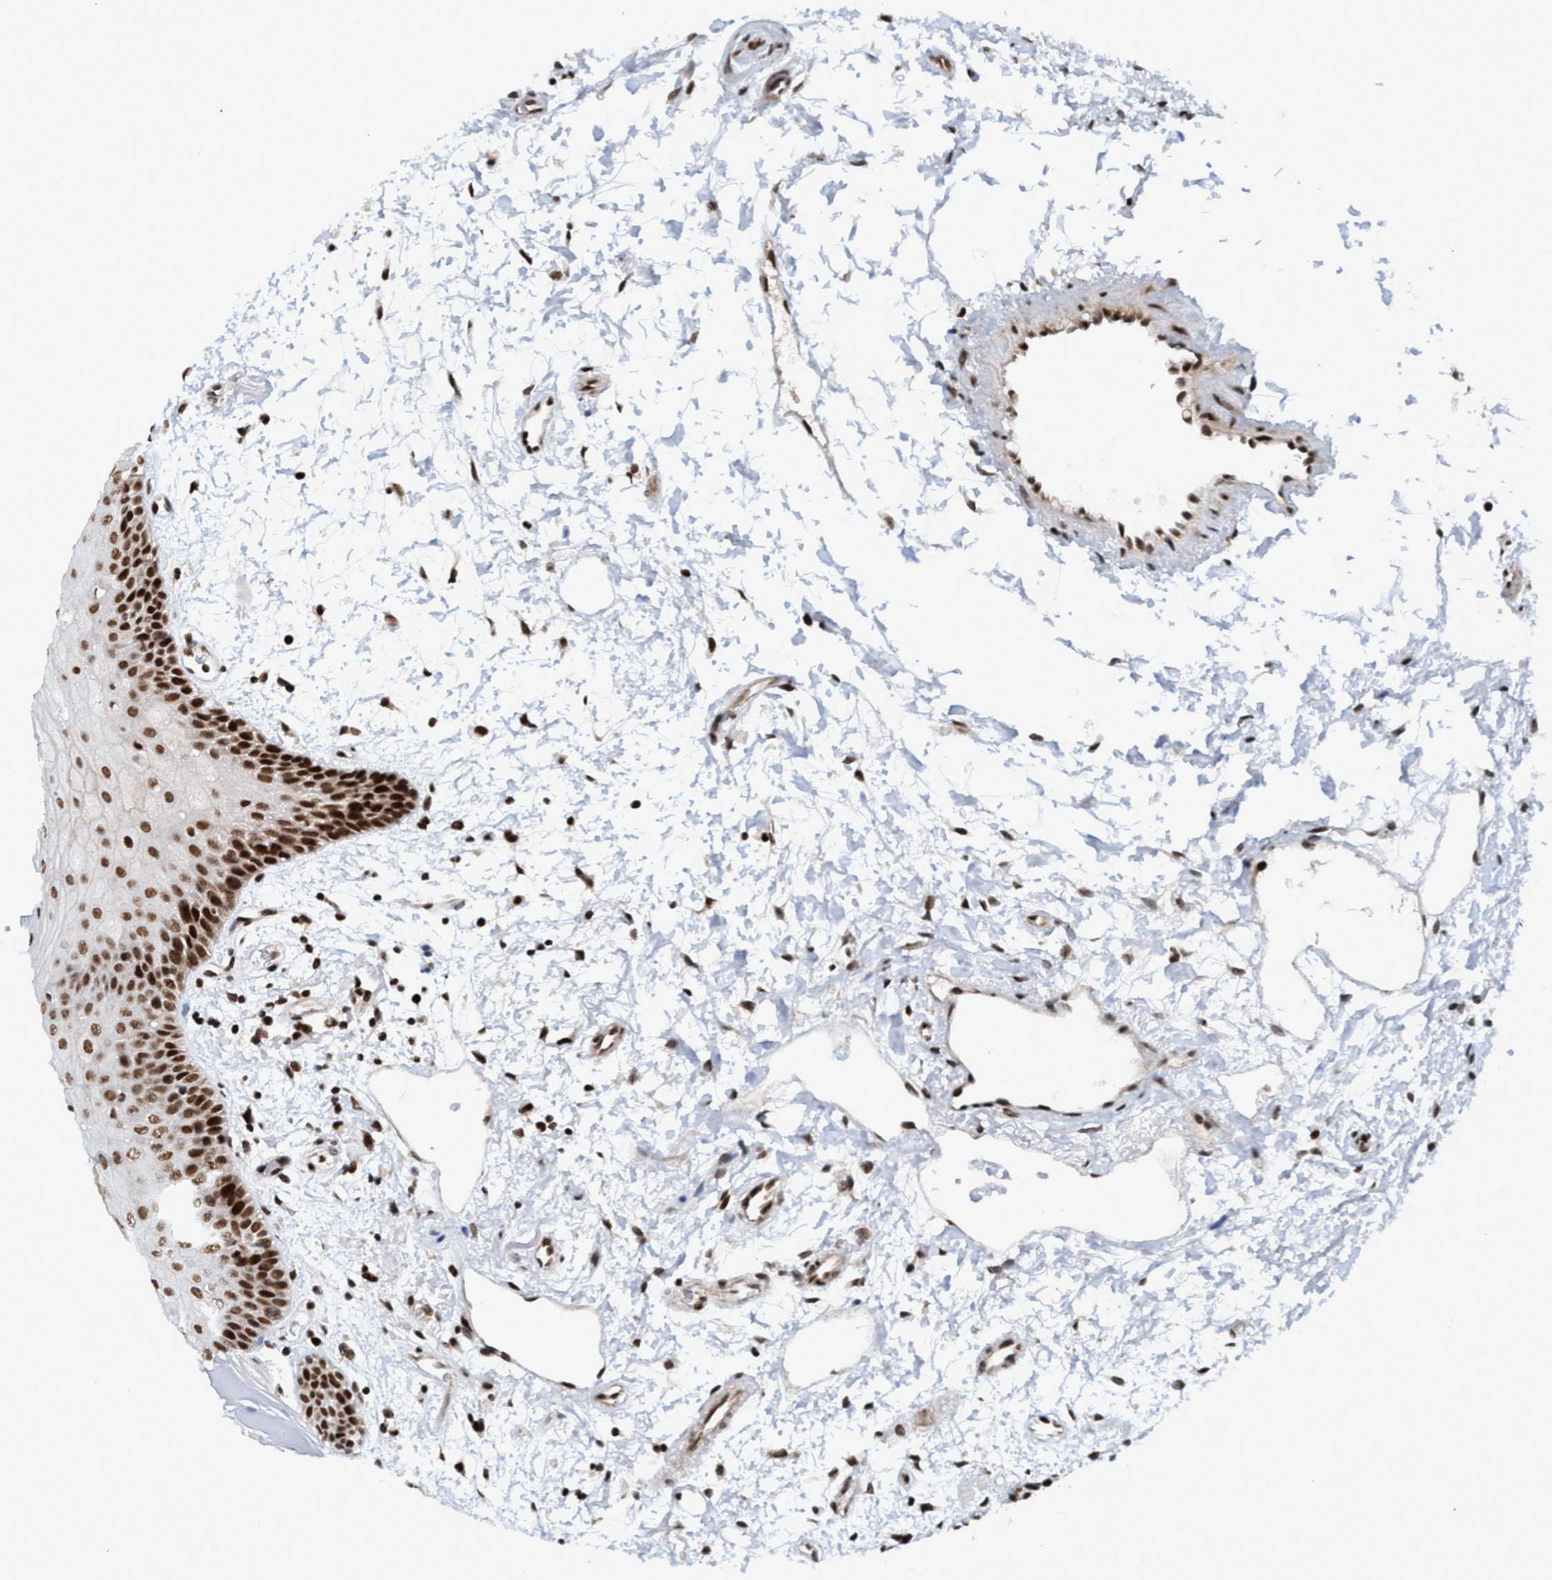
{"staining": {"intensity": "strong", "quantity": ">75%", "location": "nuclear"}, "tissue": "oral mucosa", "cell_type": "Squamous epithelial cells", "image_type": "normal", "snomed": [{"axis": "morphology", "description": "Normal tissue, NOS"}, {"axis": "topography", "description": "Skeletal muscle"}, {"axis": "topography", "description": "Oral tissue"}, {"axis": "topography", "description": "Peripheral nerve tissue"}], "caption": "Squamous epithelial cells show high levels of strong nuclear positivity in approximately >75% of cells in normal oral mucosa. The staining was performed using DAB, with brown indicating positive protein expression. Nuclei are stained blue with hematoxylin.", "gene": "TOPBP1", "patient": {"sex": "female", "age": 84}}